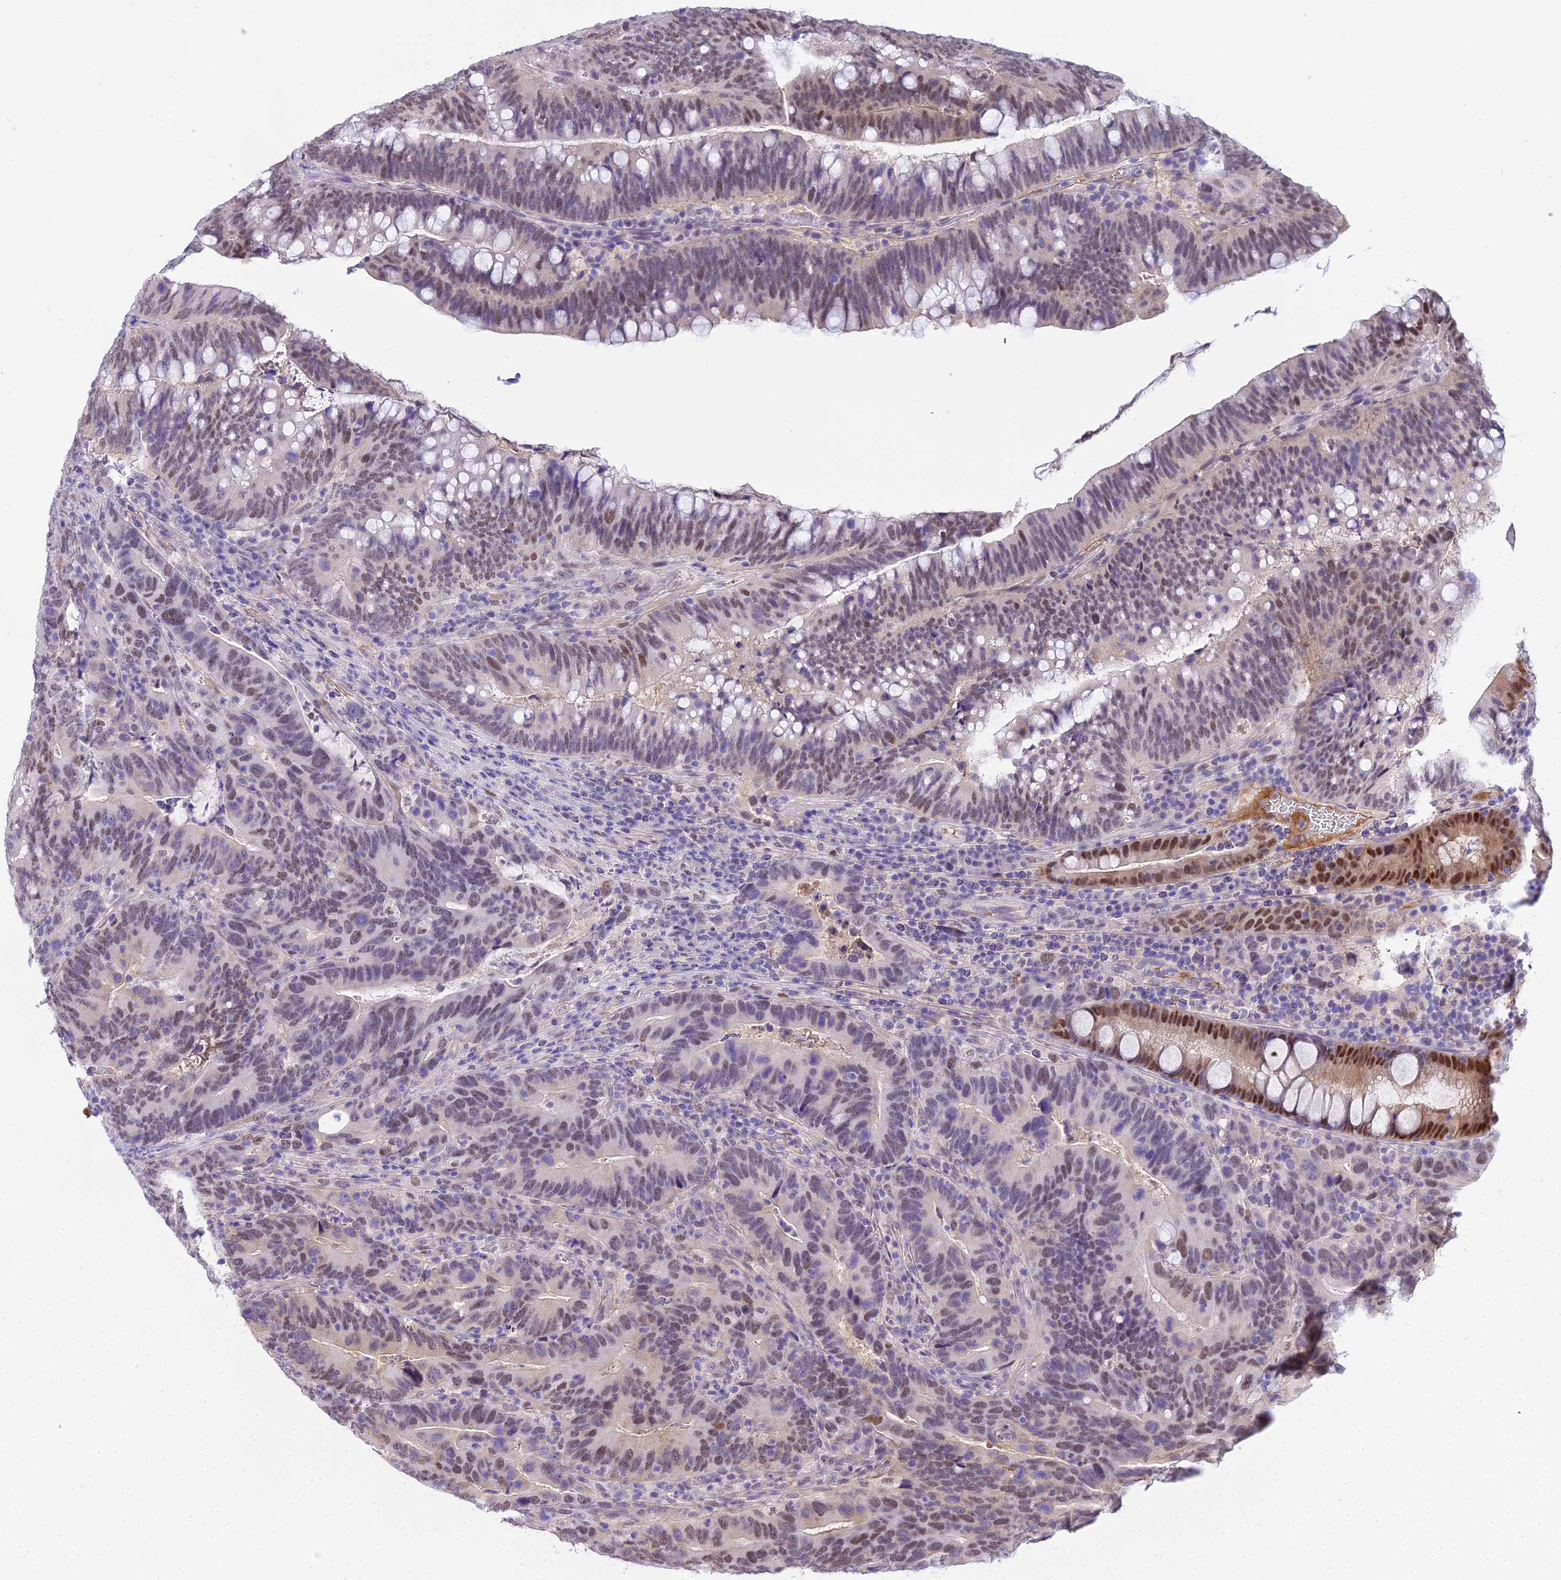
{"staining": {"intensity": "weak", "quantity": "25%-75%", "location": "nuclear"}, "tissue": "colorectal cancer", "cell_type": "Tumor cells", "image_type": "cancer", "snomed": [{"axis": "morphology", "description": "Adenocarcinoma, NOS"}, {"axis": "topography", "description": "Colon"}], "caption": "Weak nuclear positivity for a protein is identified in approximately 25%-75% of tumor cells of adenocarcinoma (colorectal) using immunohistochemistry (IHC).", "gene": "MAT2A", "patient": {"sex": "female", "age": 66}}